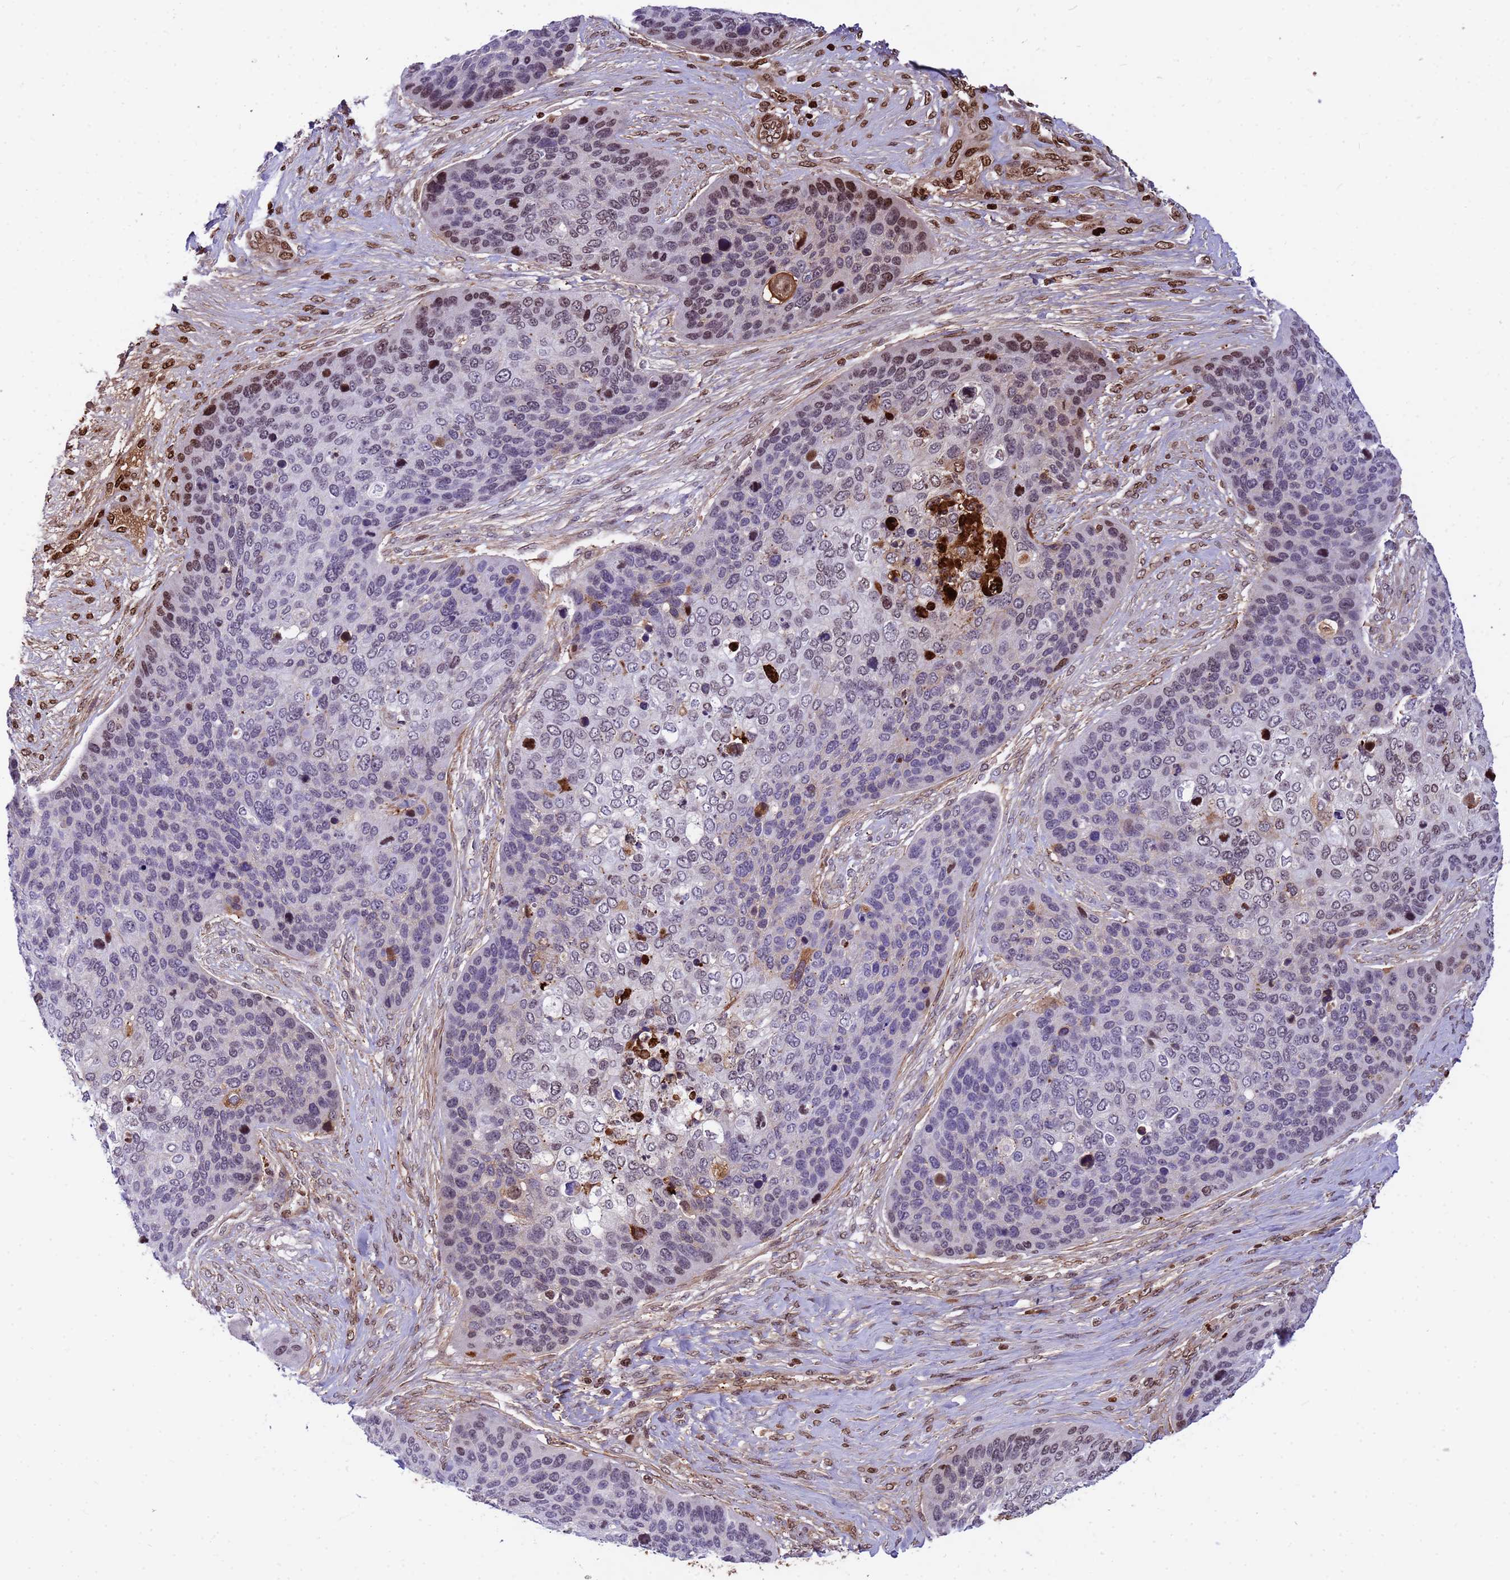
{"staining": {"intensity": "moderate", "quantity": "<25%", "location": "nuclear"}, "tissue": "skin cancer", "cell_type": "Tumor cells", "image_type": "cancer", "snomed": [{"axis": "morphology", "description": "Basal cell carcinoma"}, {"axis": "topography", "description": "Skin"}], "caption": "A brown stain shows moderate nuclear expression of a protein in basal cell carcinoma (skin) tumor cells. The staining is performed using DAB (3,3'-diaminobenzidine) brown chromogen to label protein expression. The nuclei are counter-stained blue using hematoxylin.", "gene": "ORM1", "patient": {"sex": "female", "age": 74}}